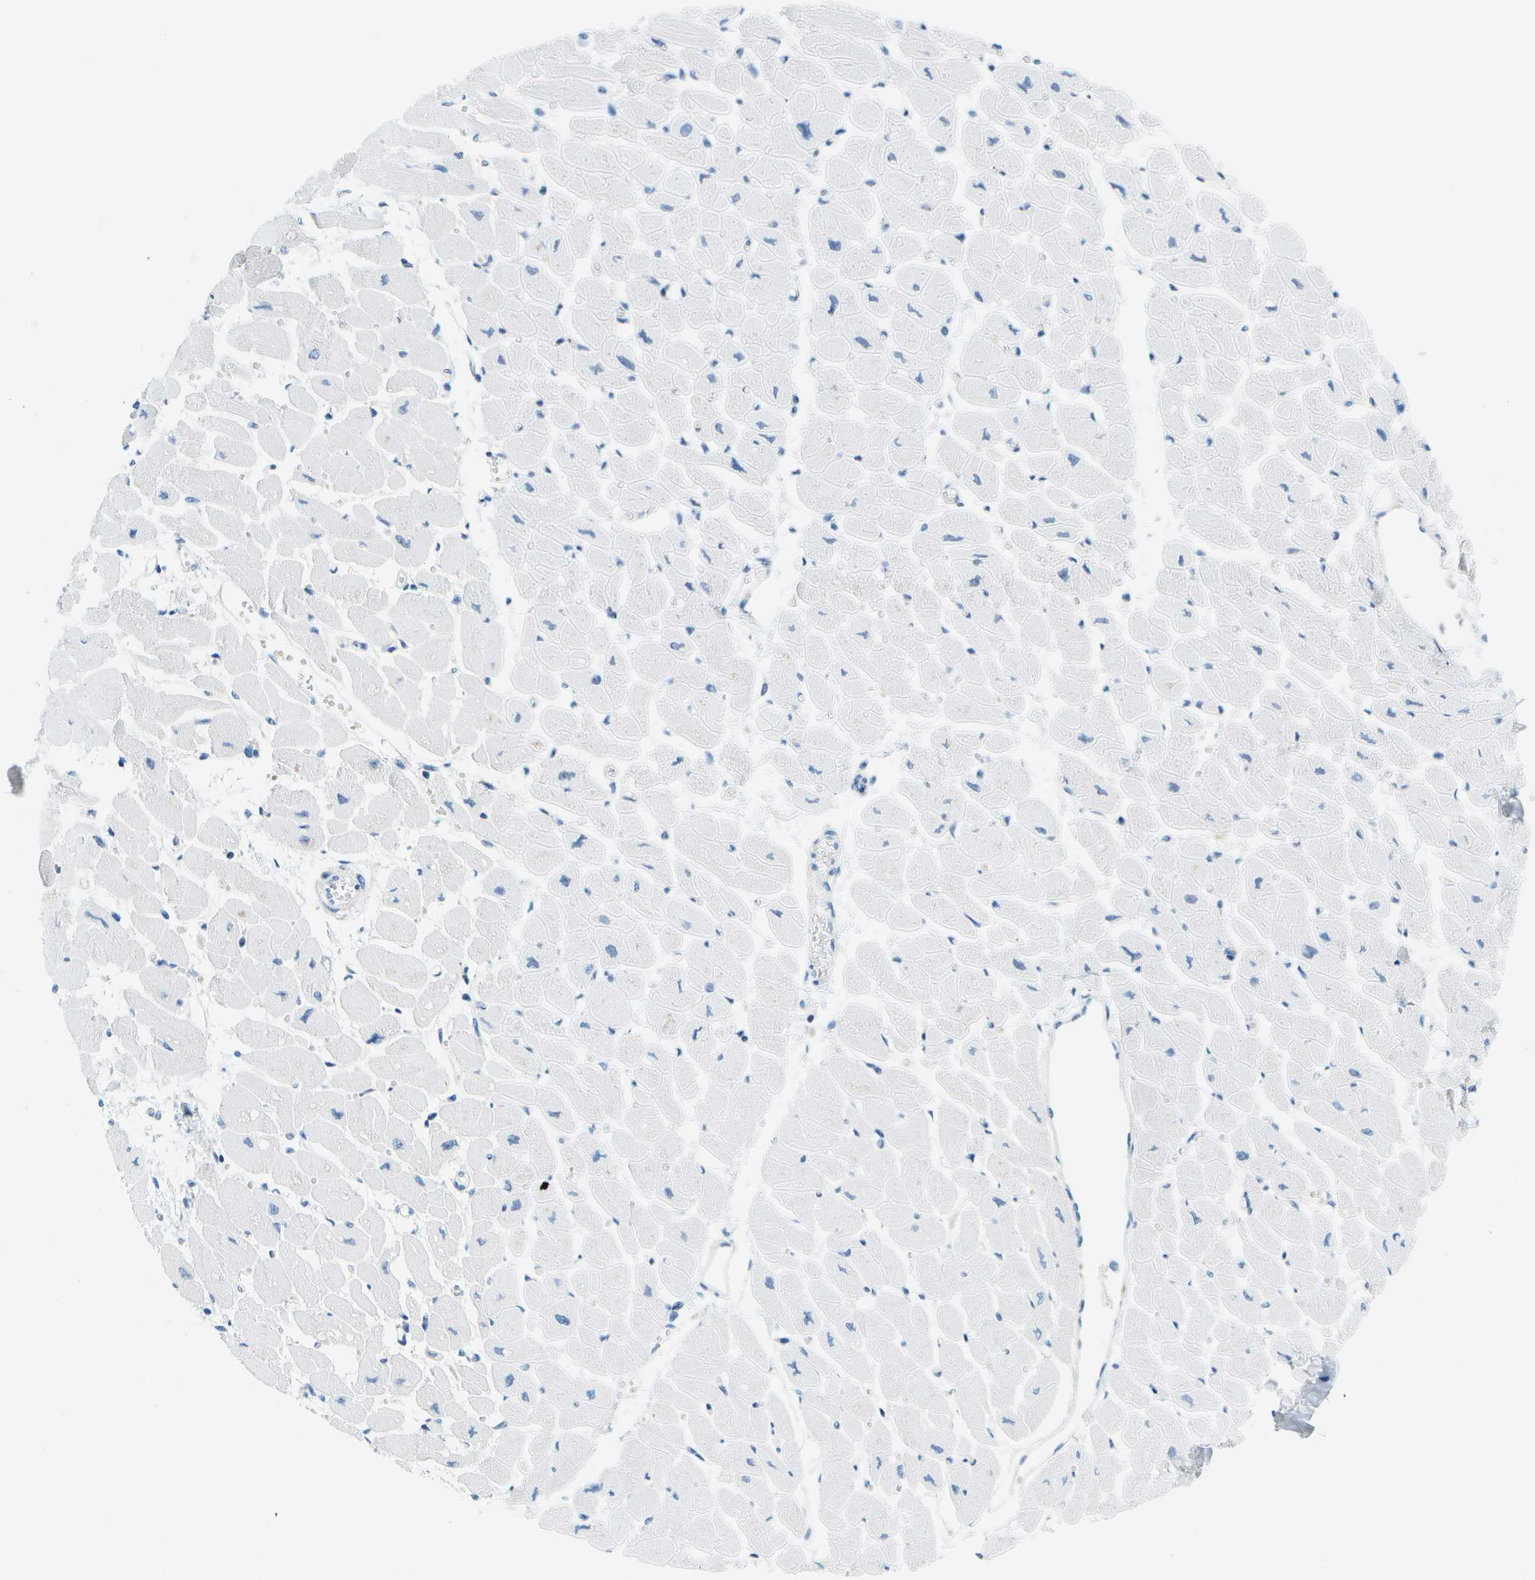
{"staining": {"intensity": "negative", "quantity": "none", "location": "none"}, "tissue": "heart muscle", "cell_type": "Cardiomyocytes", "image_type": "normal", "snomed": [{"axis": "morphology", "description": "Normal tissue, NOS"}, {"axis": "topography", "description": "Heart"}], "caption": "Immunohistochemical staining of normal human heart muscle reveals no significant positivity in cardiomyocytes.", "gene": "PITHD1", "patient": {"sex": "female", "age": 54}}